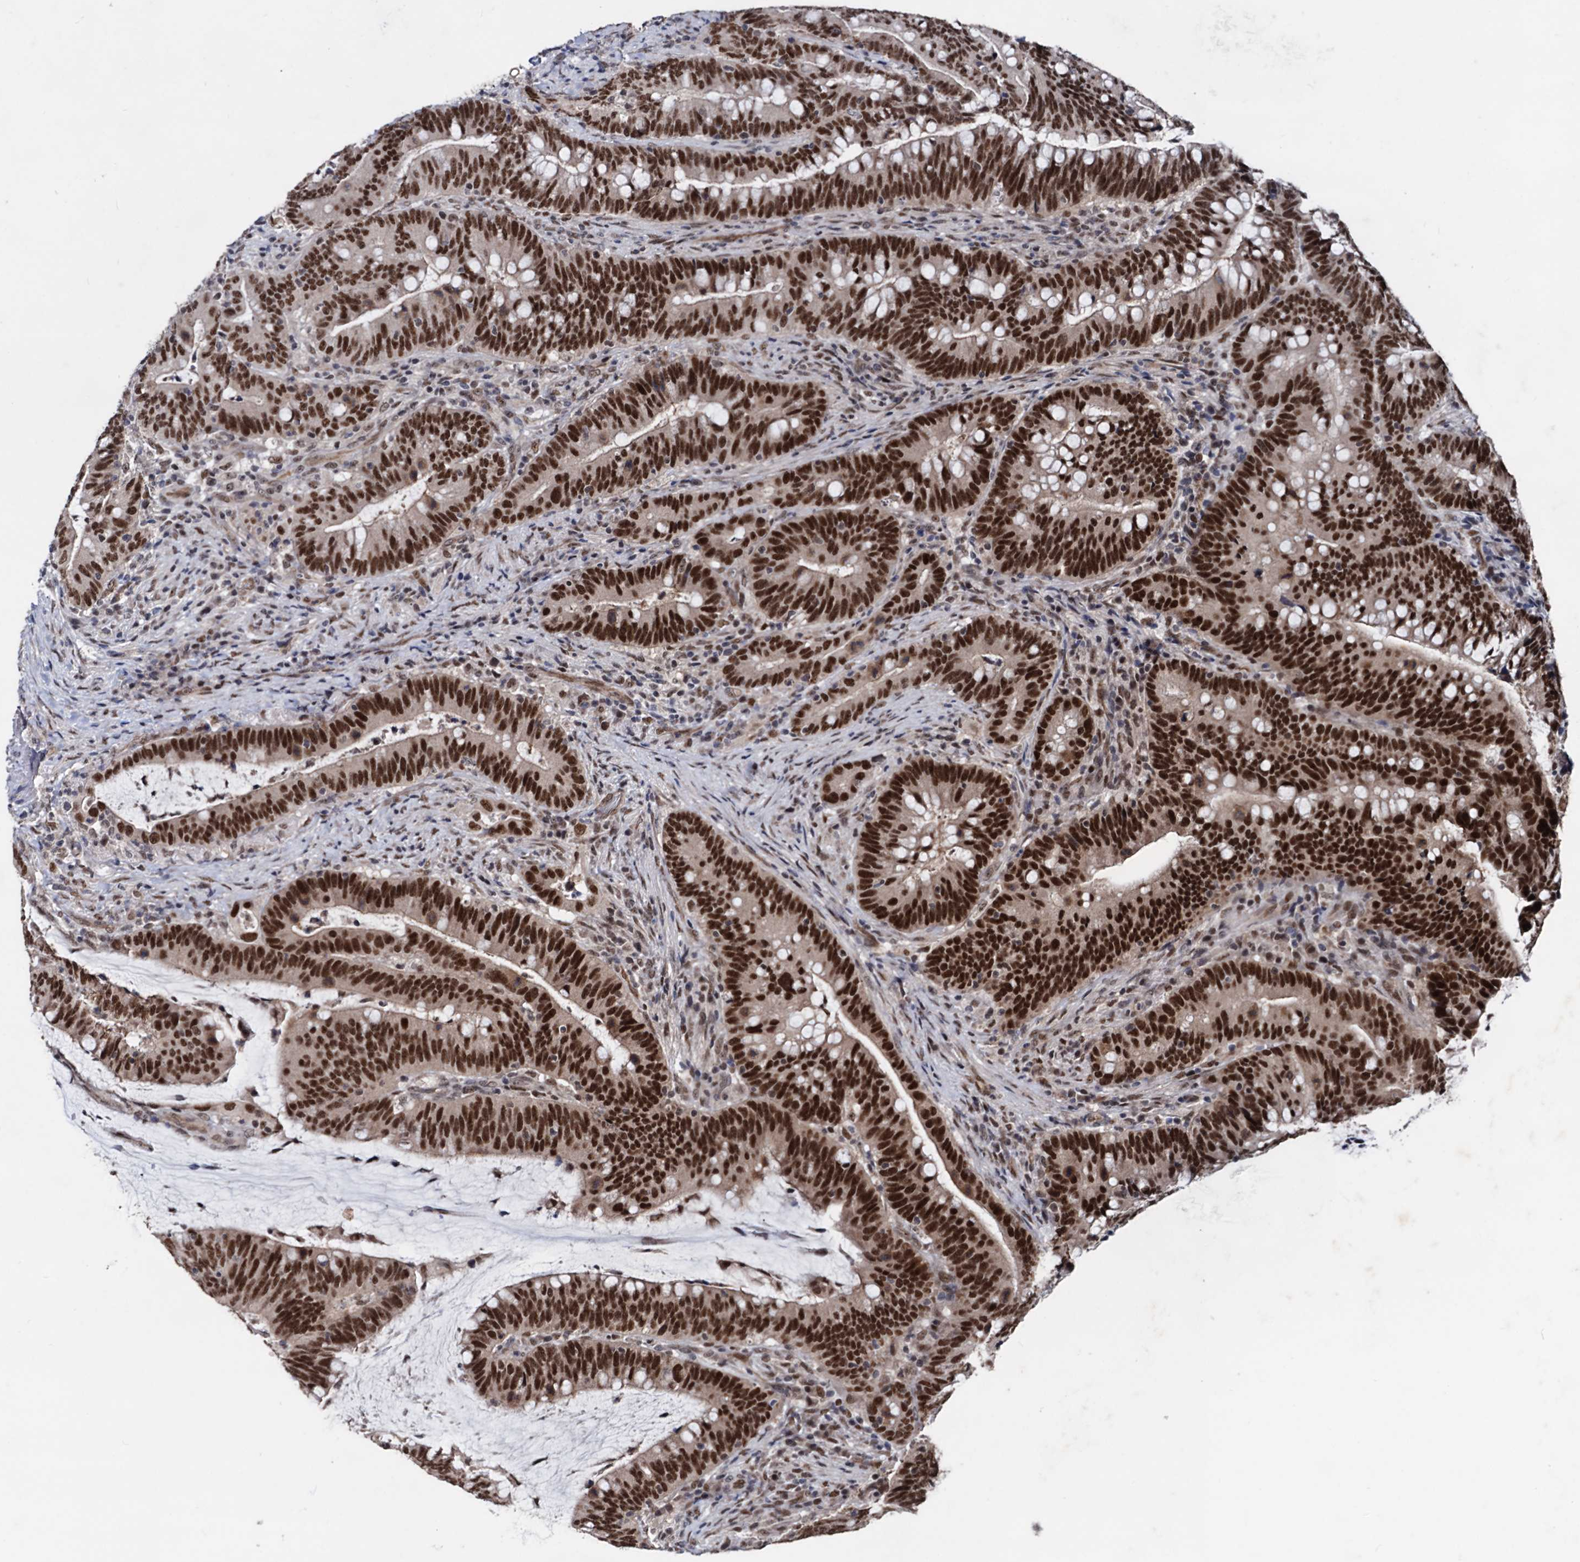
{"staining": {"intensity": "strong", "quantity": ">75%", "location": "nuclear"}, "tissue": "colorectal cancer", "cell_type": "Tumor cells", "image_type": "cancer", "snomed": [{"axis": "morphology", "description": "Adenocarcinoma, NOS"}, {"axis": "topography", "description": "Colon"}], "caption": "Colorectal cancer stained for a protein reveals strong nuclear positivity in tumor cells.", "gene": "GALNT11", "patient": {"sex": "female", "age": 66}}